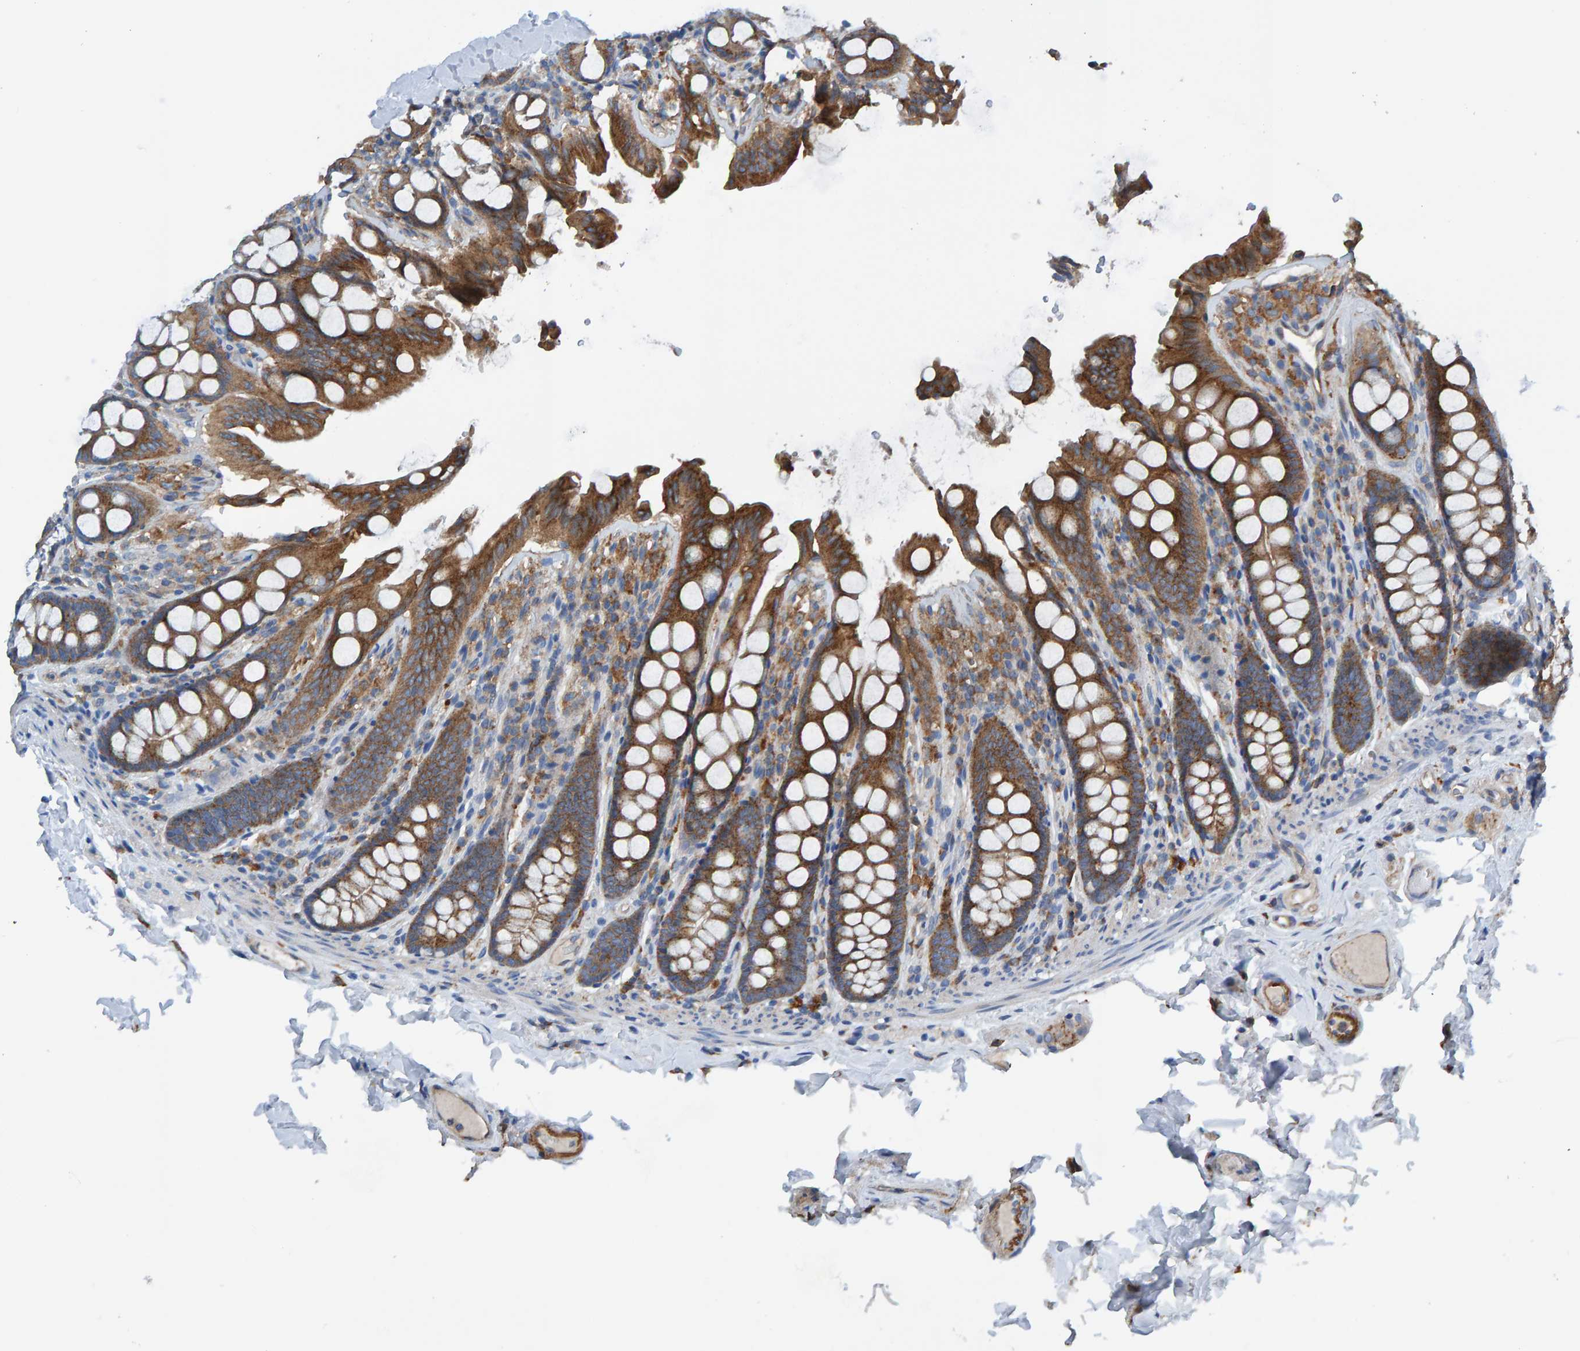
{"staining": {"intensity": "moderate", "quantity": ">75%", "location": "cytoplasmic/membranous"}, "tissue": "colon", "cell_type": "Endothelial cells", "image_type": "normal", "snomed": [{"axis": "morphology", "description": "Normal tissue, NOS"}, {"axis": "topography", "description": "Colon"}, {"axis": "topography", "description": "Peripheral nerve tissue"}], "caption": "Protein analysis of unremarkable colon shows moderate cytoplasmic/membranous expression in about >75% of endothelial cells.", "gene": "MKLN1", "patient": {"sex": "female", "age": 61}}